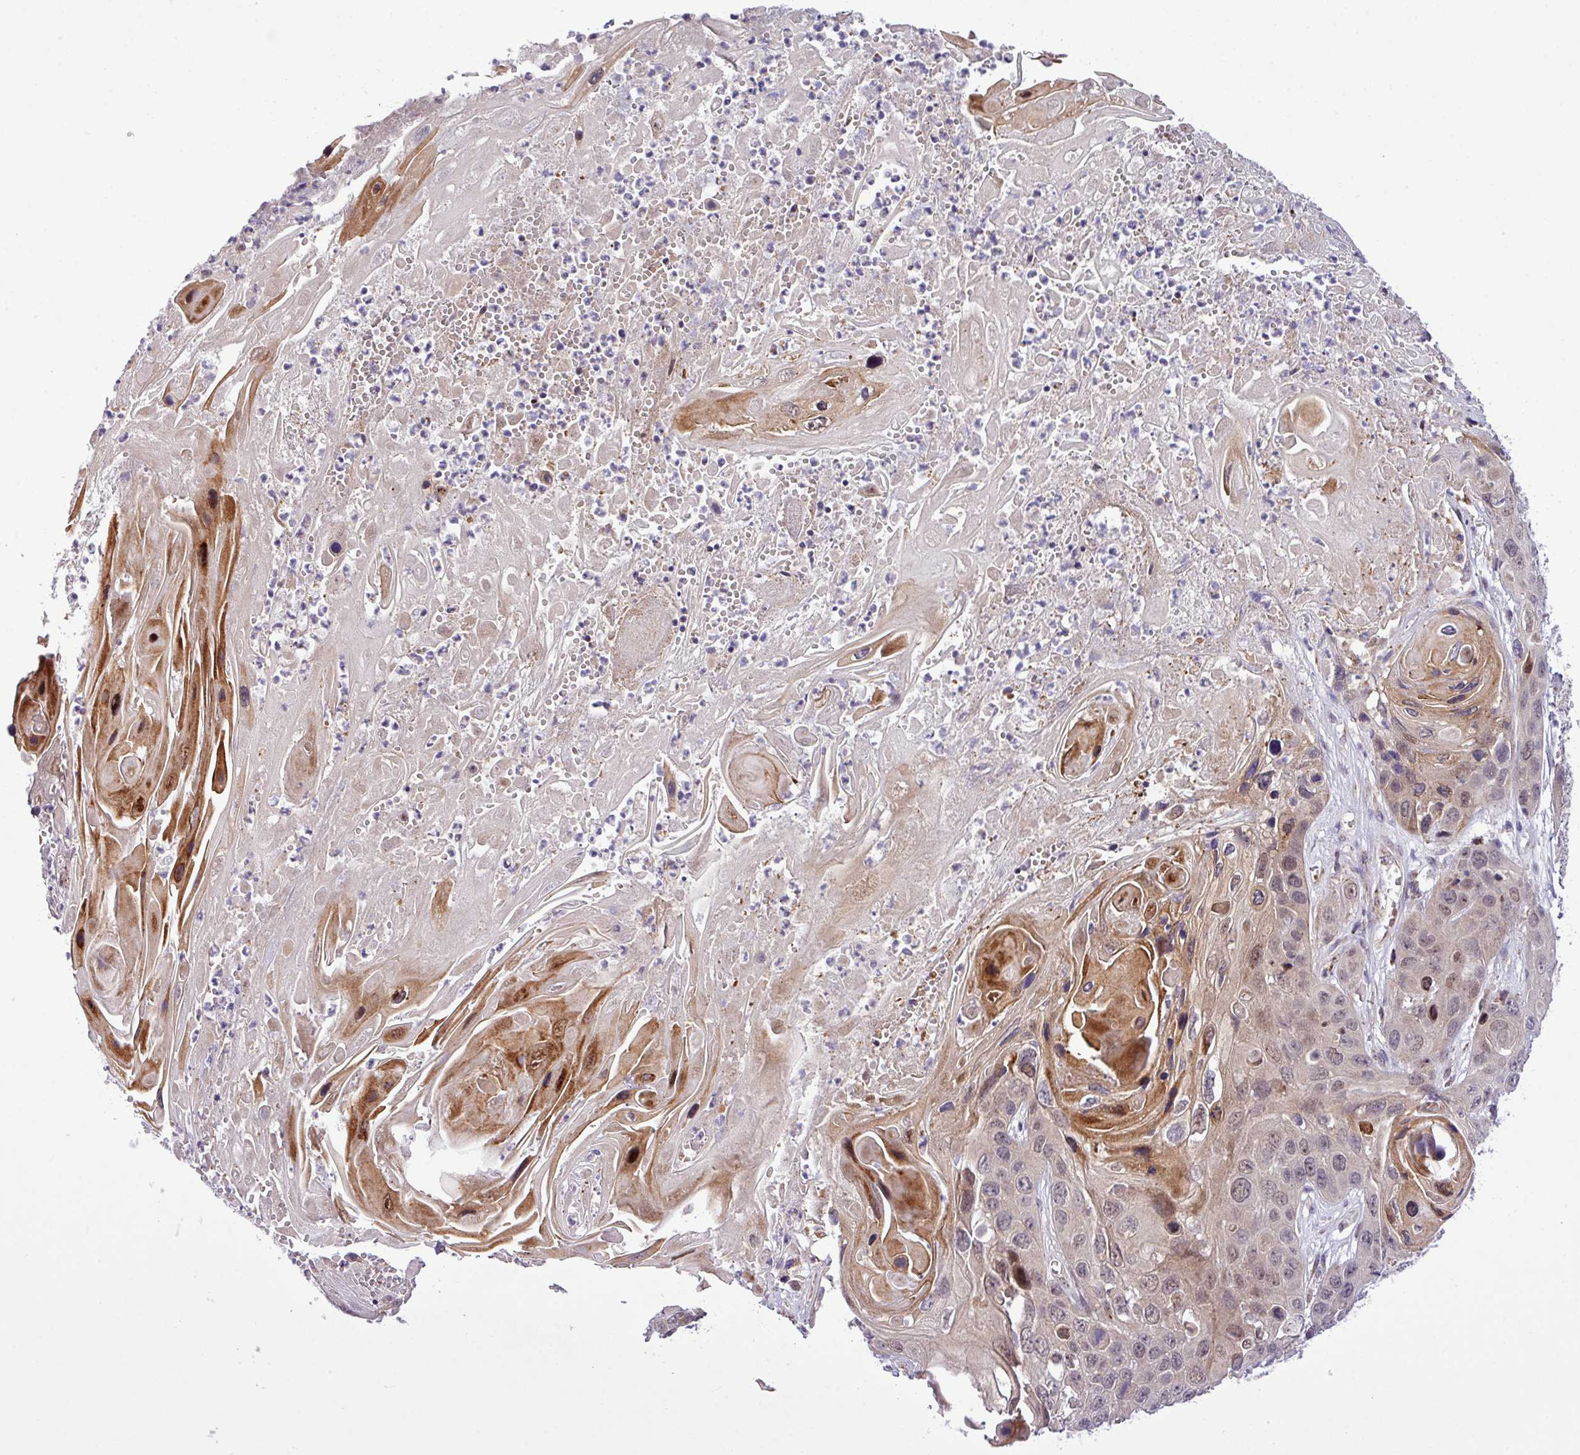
{"staining": {"intensity": "moderate", "quantity": "25%-75%", "location": "cytoplasmic/membranous,nuclear"}, "tissue": "skin cancer", "cell_type": "Tumor cells", "image_type": "cancer", "snomed": [{"axis": "morphology", "description": "Squamous cell carcinoma, NOS"}, {"axis": "topography", "description": "Skin"}], "caption": "Immunohistochemistry (IHC) image of neoplastic tissue: human skin cancer stained using immunohistochemistry displays medium levels of moderate protein expression localized specifically in the cytoplasmic/membranous and nuclear of tumor cells, appearing as a cytoplasmic/membranous and nuclear brown color.", "gene": "B3GNT9", "patient": {"sex": "male", "age": 55}}